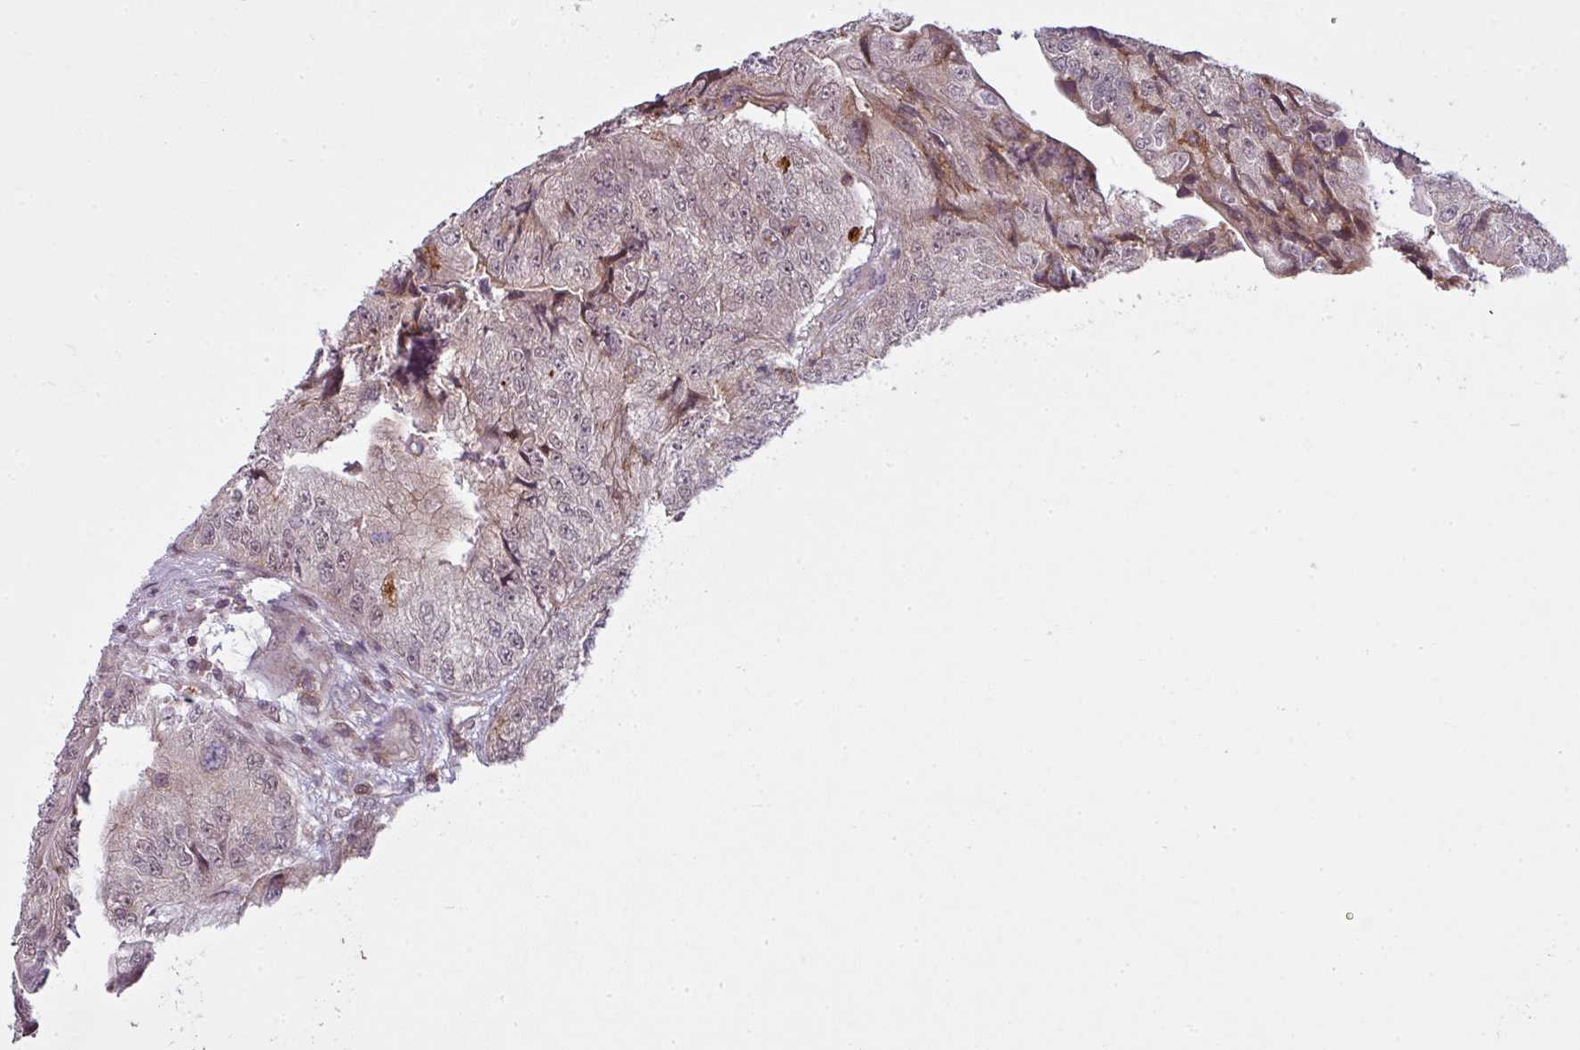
{"staining": {"intensity": "moderate", "quantity": "<25%", "location": "cytoplasmic/membranous,nuclear"}, "tissue": "colorectal cancer", "cell_type": "Tumor cells", "image_type": "cancer", "snomed": [{"axis": "morphology", "description": "Adenocarcinoma, NOS"}, {"axis": "topography", "description": "Colon"}], "caption": "Immunohistochemistry image of human colorectal cancer stained for a protein (brown), which shows low levels of moderate cytoplasmic/membranous and nuclear positivity in about <25% of tumor cells.", "gene": "ZC2HC1C", "patient": {"sex": "female", "age": 67}}